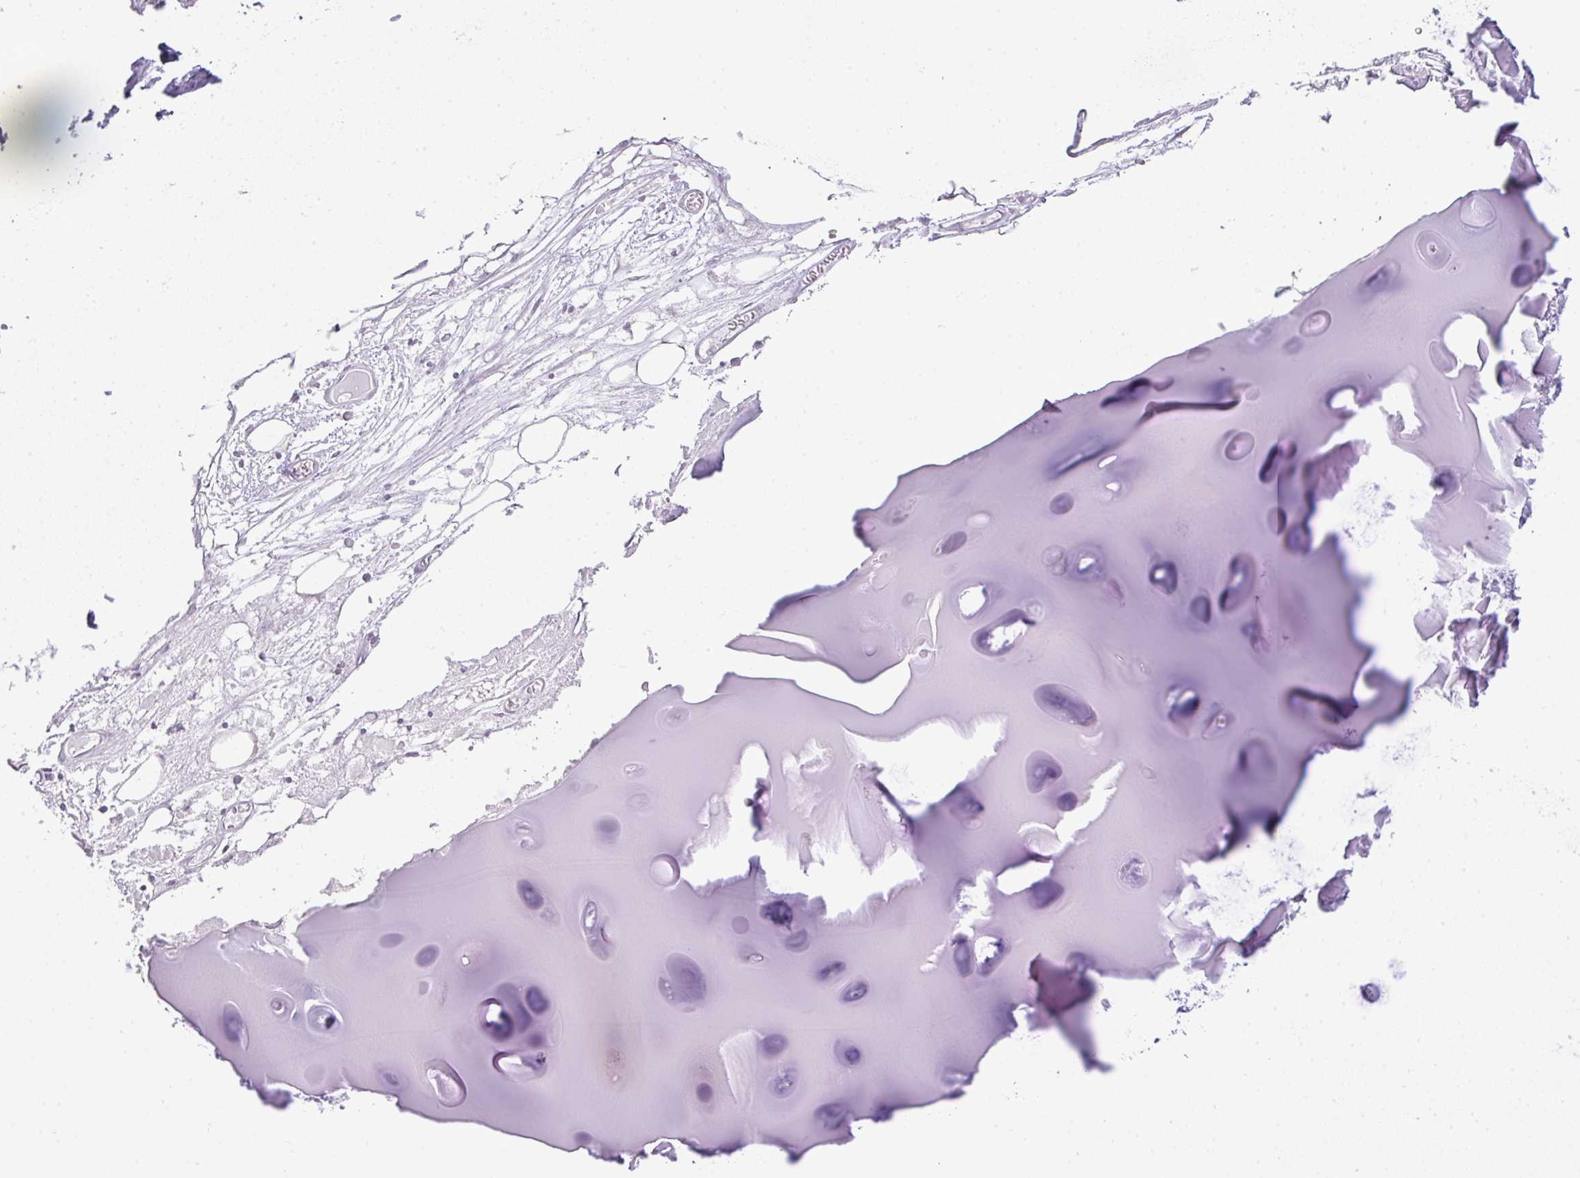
{"staining": {"intensity": "negative", "quantity": "none", "location": "none"}, "tissue": "adipose tissue", "cell_type": "Adipocytes", "image_type": "normal", "snomed": [{"axis": "morphology", "description": "Normal tissue, NOS"}, {"axis": "topography", "description": "Cartilage tissue"}], "caption": "Immunohistochemistry micrograph of normal adipose tissue stained for a protein (brown), which reveals no positivity in adipocytes.", "gene": "PIK3R5", "patient": {"sex": "male", "age": 57}}